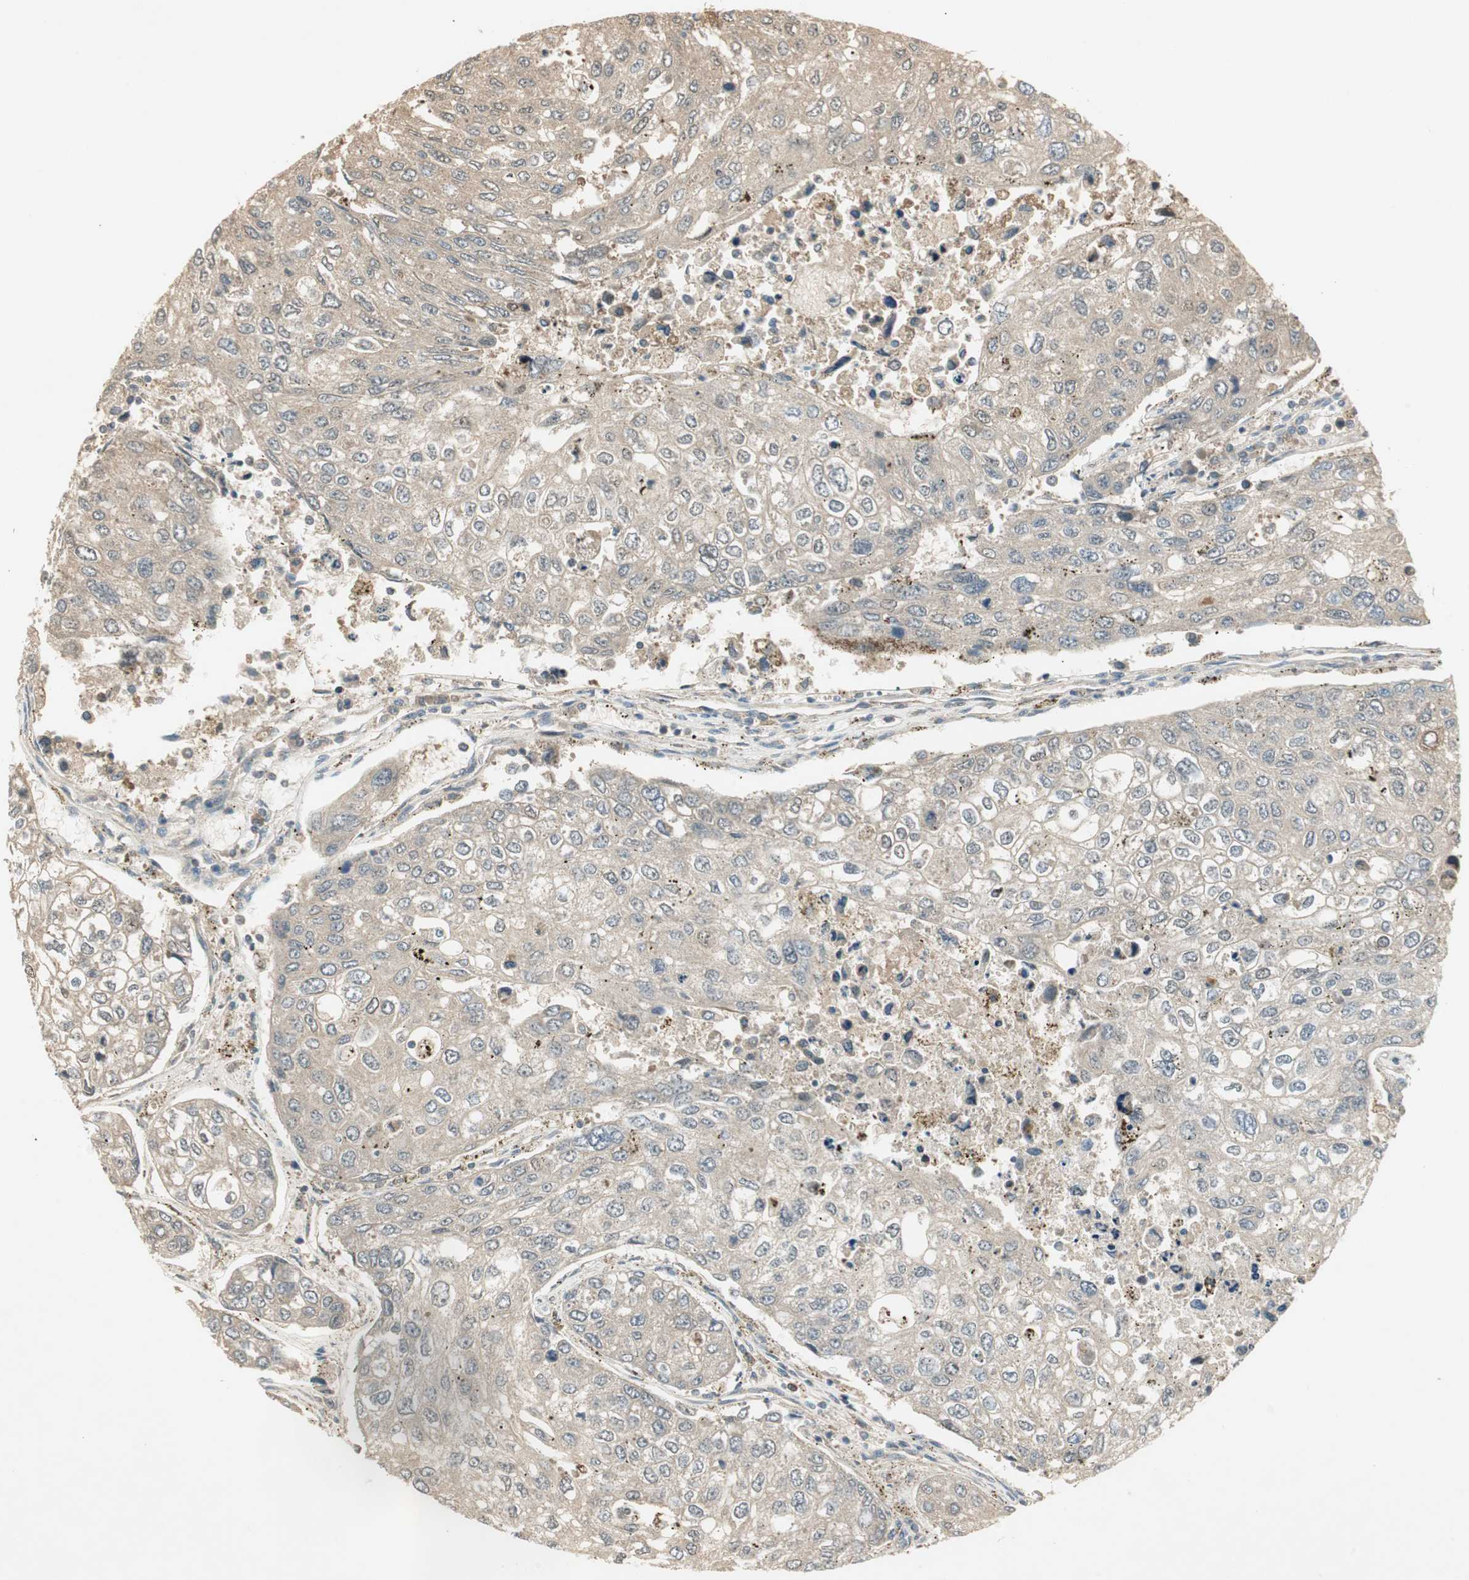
{"staining": {"intensity": "moderate", "quantity": ">75%", "location": "cytoplasmic/membranous"}, "tissue": "urothelial cancer", "cell_type": "Tumor cells", "image_type": "cancer", "snomed": [{"axis": "morphology", "description": "Urothelial carcinoma, High grade"}, {"axis": "topography", "description": "Lymph node"}, {"axis": "topography", "description": "Urinary bladder"}], "caption": "Brown immunohistochemical staining in urothelial carcinoma (high-grade) shows moderate cytoplasmic/membranous positivity in about >75% of tumor cells.", "gene": "USP2", "patient": {"sex": "male", "age": 51}}